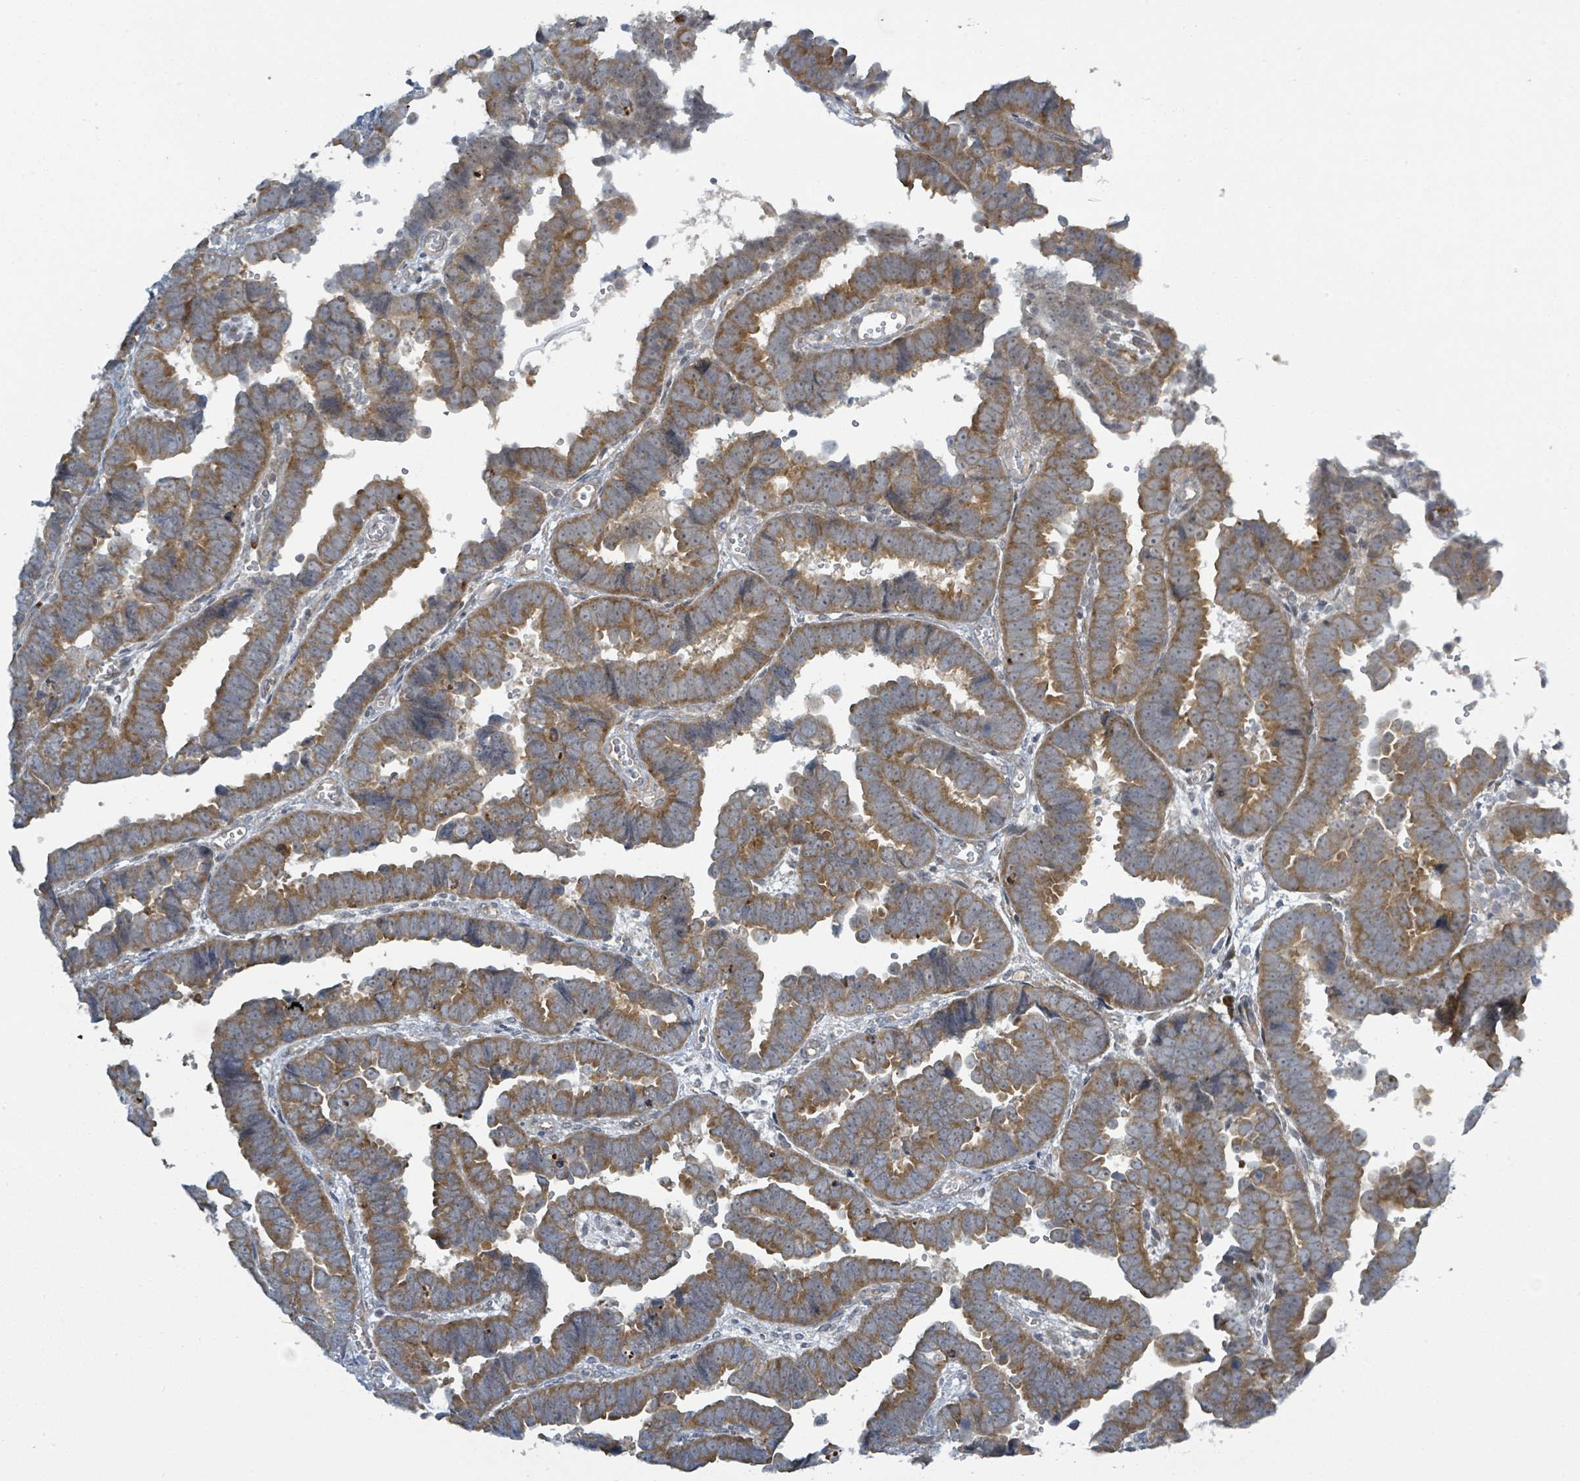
{"staining": {"intensity": "moderate", "quantity": ">75%", "location": "cytoplasmic/membranous"}, "tissue": "endometrial cancer", "cell_type": "Tumor cells", "image_type": "cancer", "snomed": [{"axis": "morphology", "description": "Adenocarcinoma, NOS"}, {"axis": "topography", "description": "Endometrium"}], "caption": "Protein staining by immunohistochemistry displays moderate cytoplasmic/membranous expression in approximately >75% of tumor cells in endometrial adenocarcinoma.", "gene": "RPL32", "patient": {"sex": "female", "age": 75}}